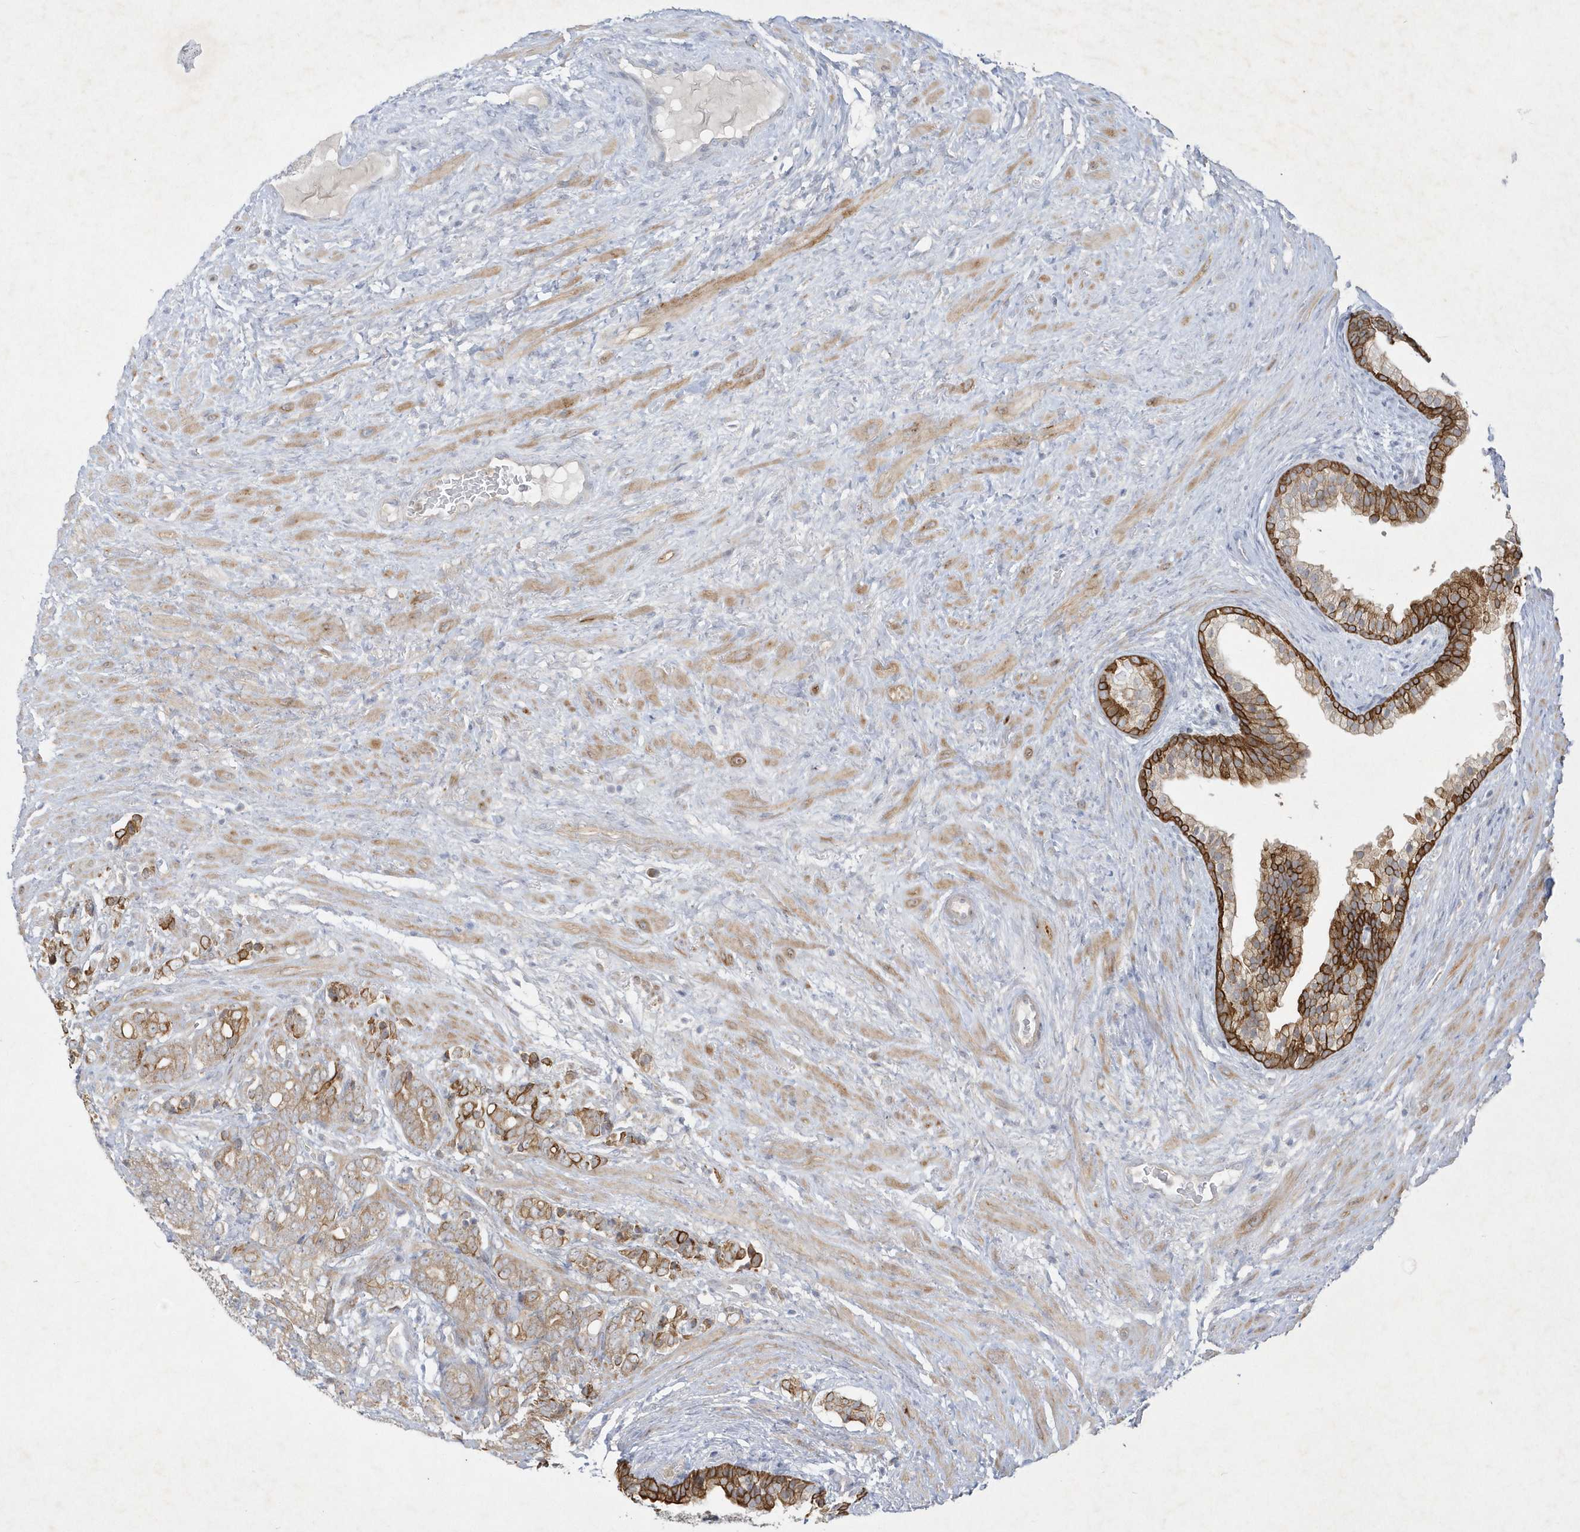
{"staining": {"intensity": "moderate", "quantity": "<25%", "location": "cytoplasmic/membranous"}, "tissue": "prostate cancer", "cell_type": "Tumor cells", "image_type": "cancer", "snomed": [{"axis": "morphology", "description": "Adenocarcinoma, High grade"}, {"axis": "topography", "description": "Prostate"}], "caption": "High-magnification brightfield microscopy of prostate adenocarcinoma (high-grade) stained with DAB (3,3'-diaminobenzidine) (brown) and counterstained with hematoxylin (blue). tumor cells exhibit moderate cytoplasmic/membranous positivity is identified in about<25% of cells.", "gene": "LARS1", "patient": {"sex": "male", "age": 57}}